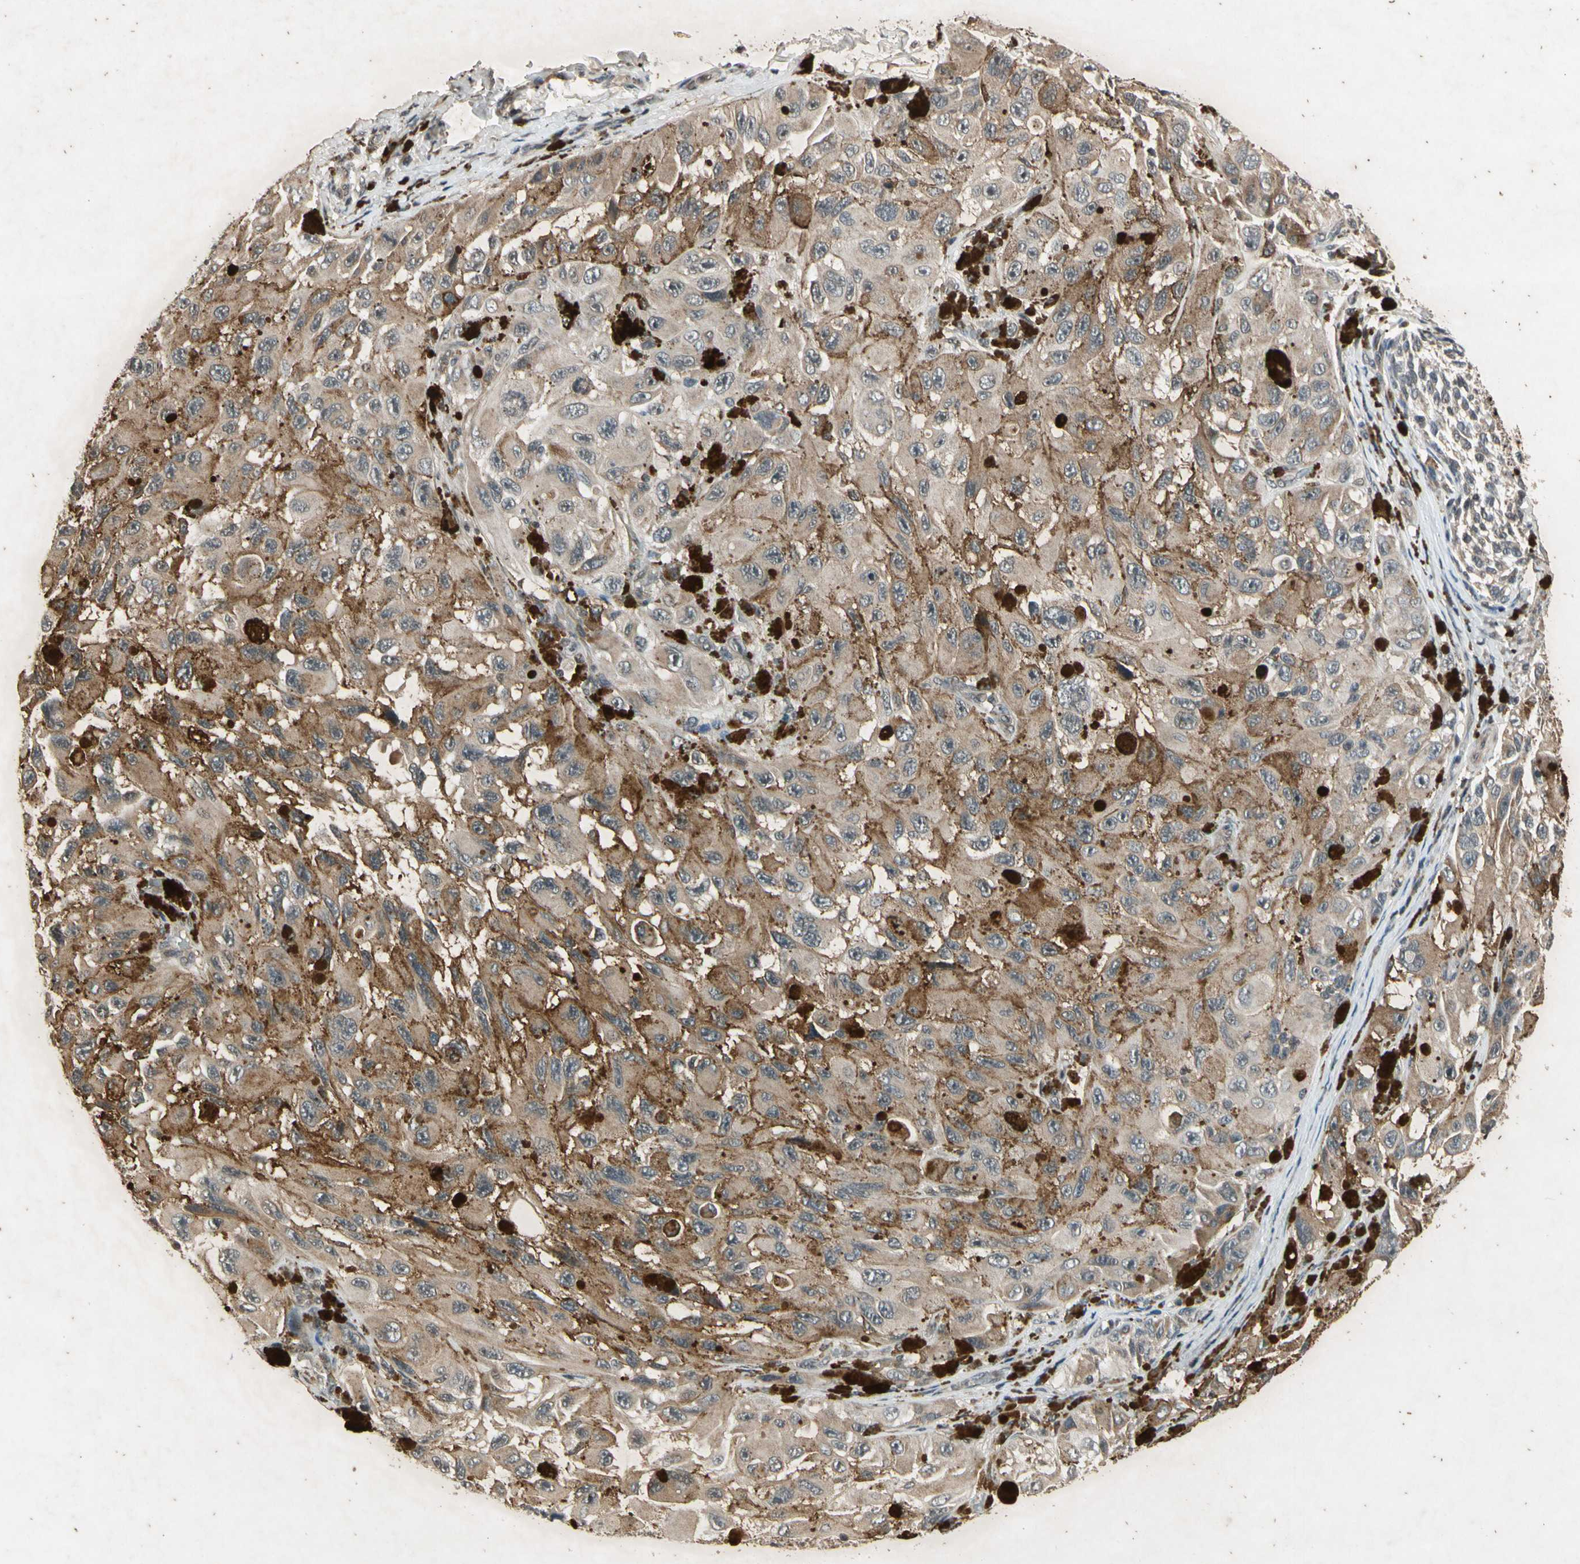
{"staining": {"intensity": "weak", "quantity": ">75%", "location": "cytoplasmic/membranous"}, "tissue": "melanoma", "cell_type": "Tumor cells", "image_type": "cancer", "snomed": [{"axis": "morphology", "description": "Malignant melanoma, NOS"}, {"axis": "topography", "description": "Skin"}], "caption": "IHC histopathology image of human malignant melanoma stained for a protein (brown), which reveals low levels of weak cytoplasmic/membranous positivity in approximately >75% of tumor cells.", "gene": "EFNB2", "patient": {"sex": "female", "age": 73}}